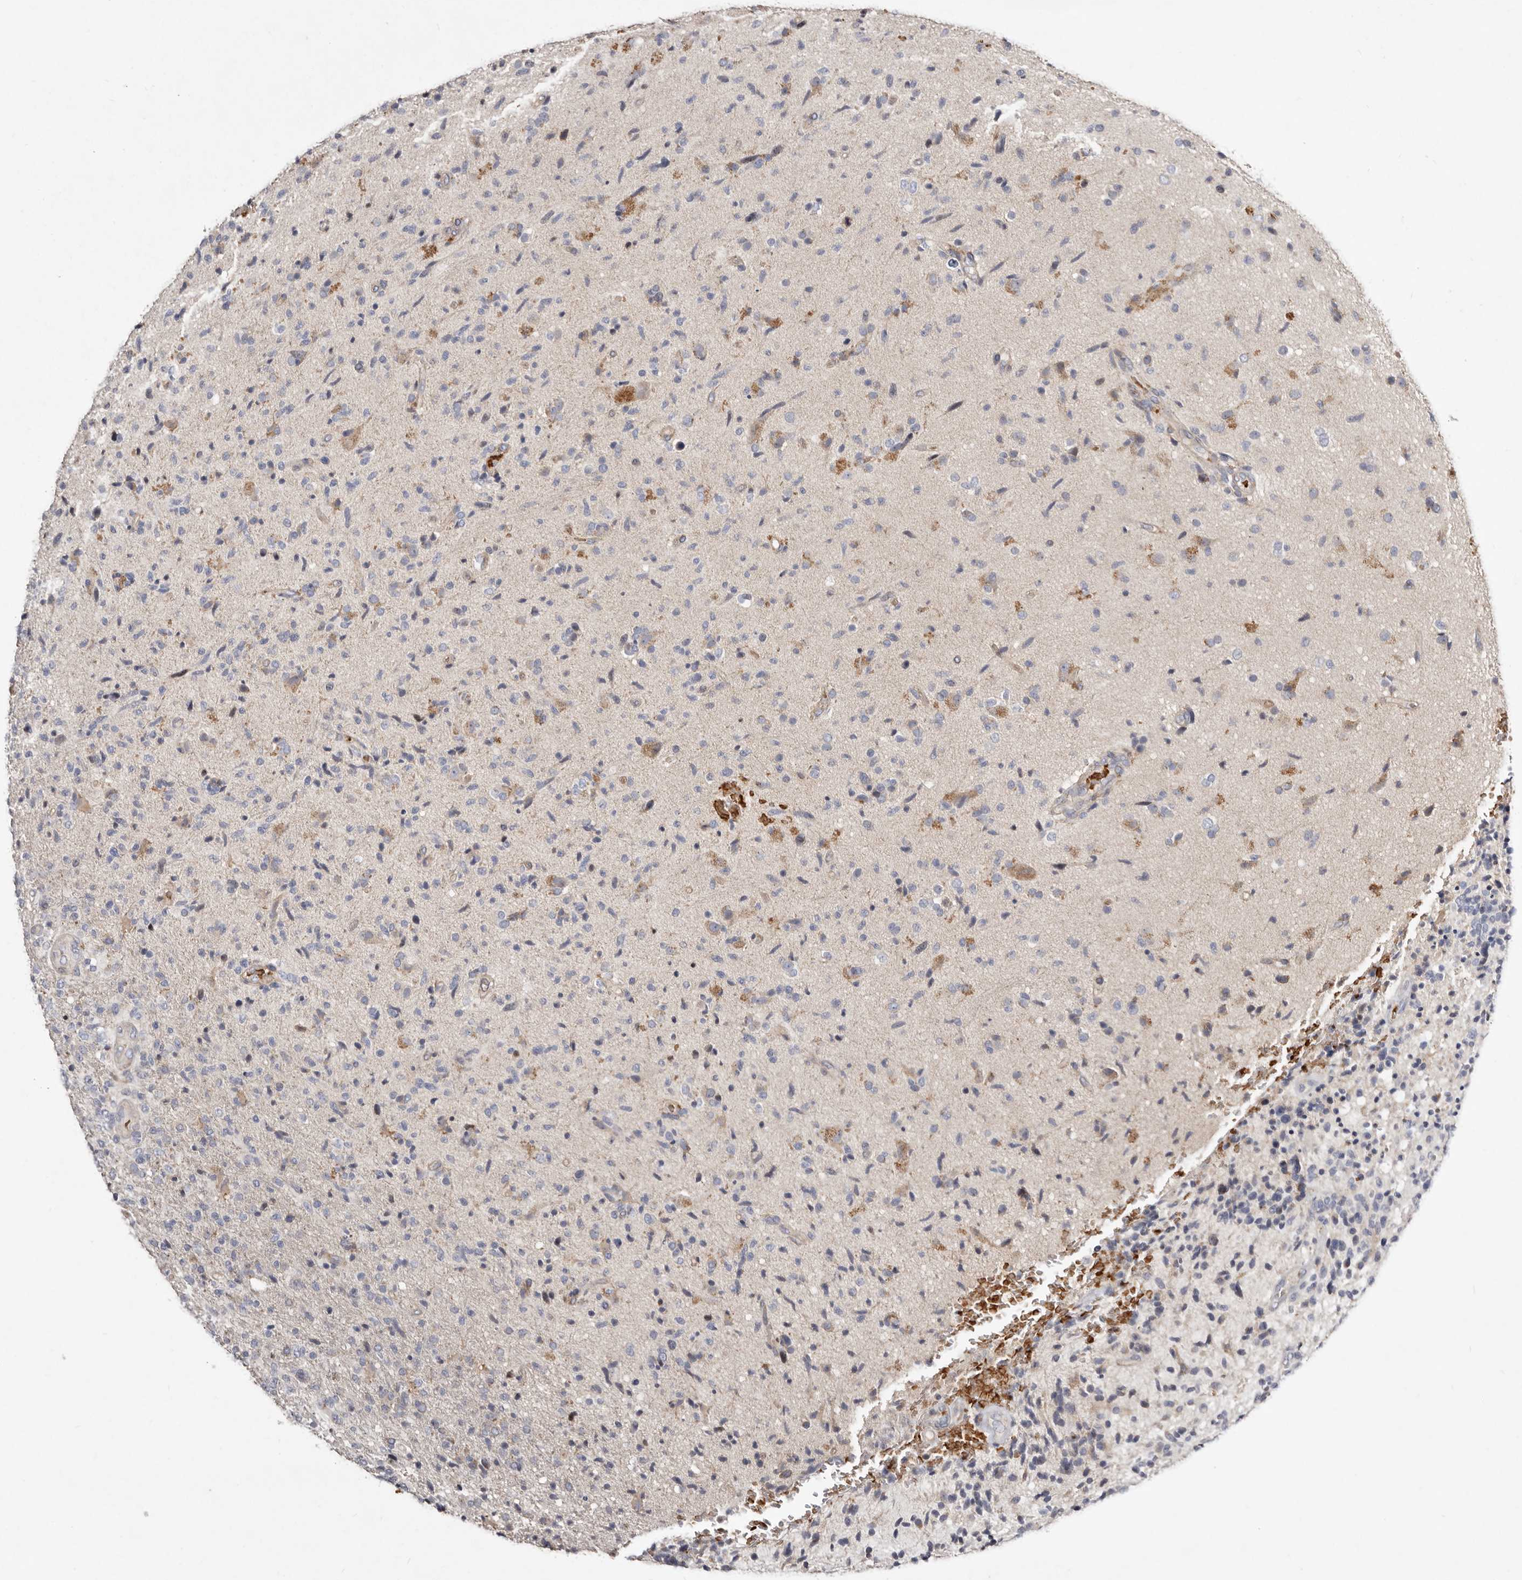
{"staining": {"intensity": "negative", "quantity": "none", "location": "none"}, "tissue": "glioma", "cell_type": "Tumor cells", "image_type": "cancer", "snomed": [{"axis": "morphology", "description": "Glioma, malignant, High grade"}, {"axis": "topography", "description": "Brain"}], "caption": "Immunohistochemistry of human glioma displays no staining in tumor cells.", "gene": "SLC25A20", "patient": {"sex": "male", "age": 72}}